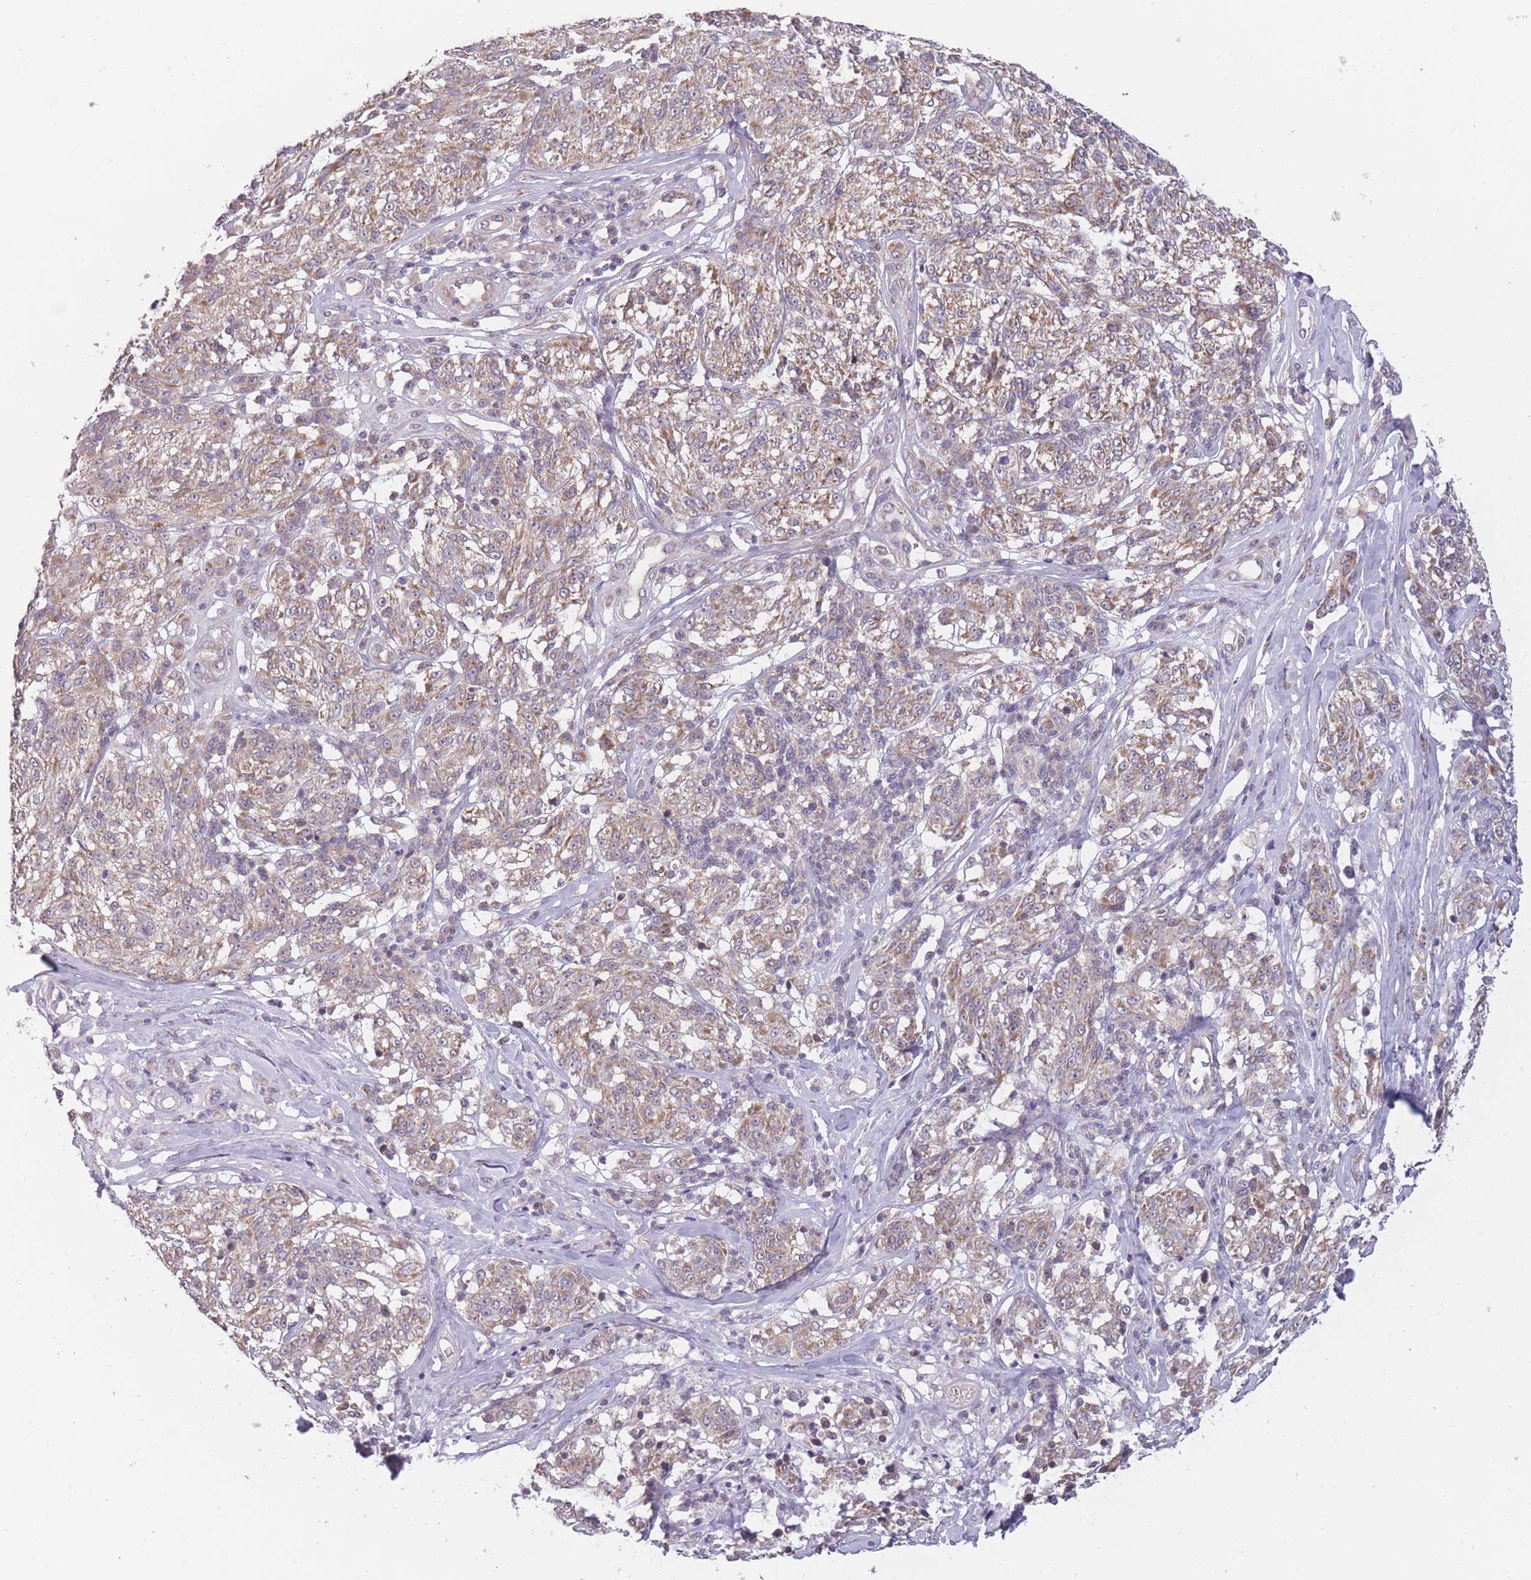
{"staining": {"intensity": "moderate", "quantity": ">75%", "location": "cytoplasmic/membranous"}, "tissue": "melanoma", "cell_type": "Tumor cells", "image_type": "cancer", "snomed": [{"axis": "morphology", "description": "Malignant melanoma, NOS"}, {"axis": "topography", "description": "Skin"}], "caption": "Protein analysis of melanoma tissue exhibits moderate cytoplasmic/membranous positivity in approximately >75% of tumor cells.", "gene": "MRPS18C", "patient": {"sex": "female", "age": 63}}